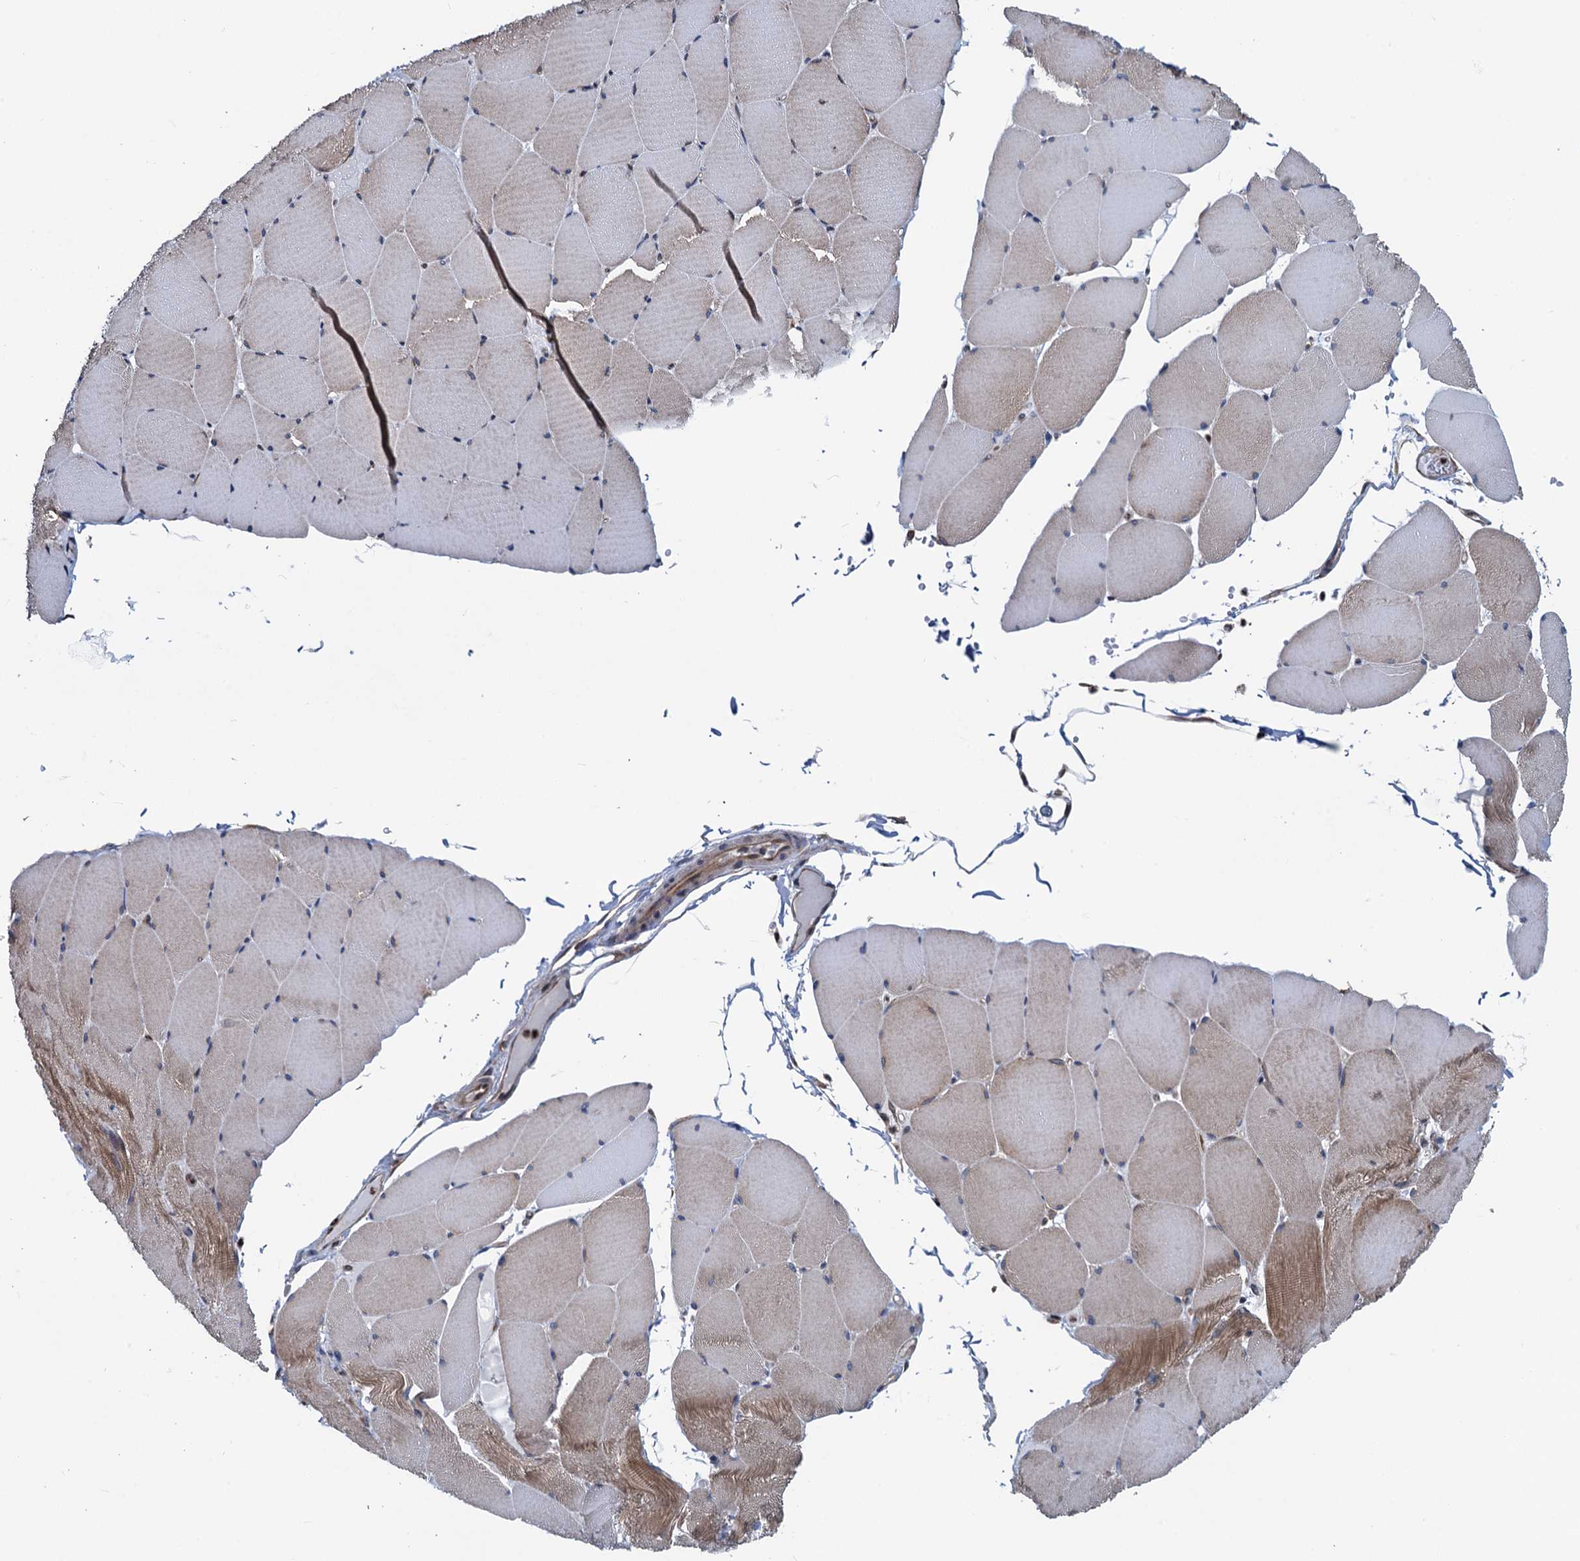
{"staining": {"intensity": "moderate", "quantity": "25%-75%", "location": "cytoplasmic/membranous"}, "tissue": "skeletal muscle", "cell_type": "Myocytes", "image_type": "normal", "snomed": [{"axis": "morphology", "description": "Normal tissue, NOS"}, {"axis": "topography", "description": "Skeletal muscle"}, {"axis": "topography", "description": "Head-Neck"}], "caption": "Immunohistochemical staining of benign skeletal muscle exhibits medium levels of moderate cytoplasmic/membranous positivity in about 25%-75% of myocytes.", "gene": "RNF125", "patient": {"sex": "male", "age": 66}}